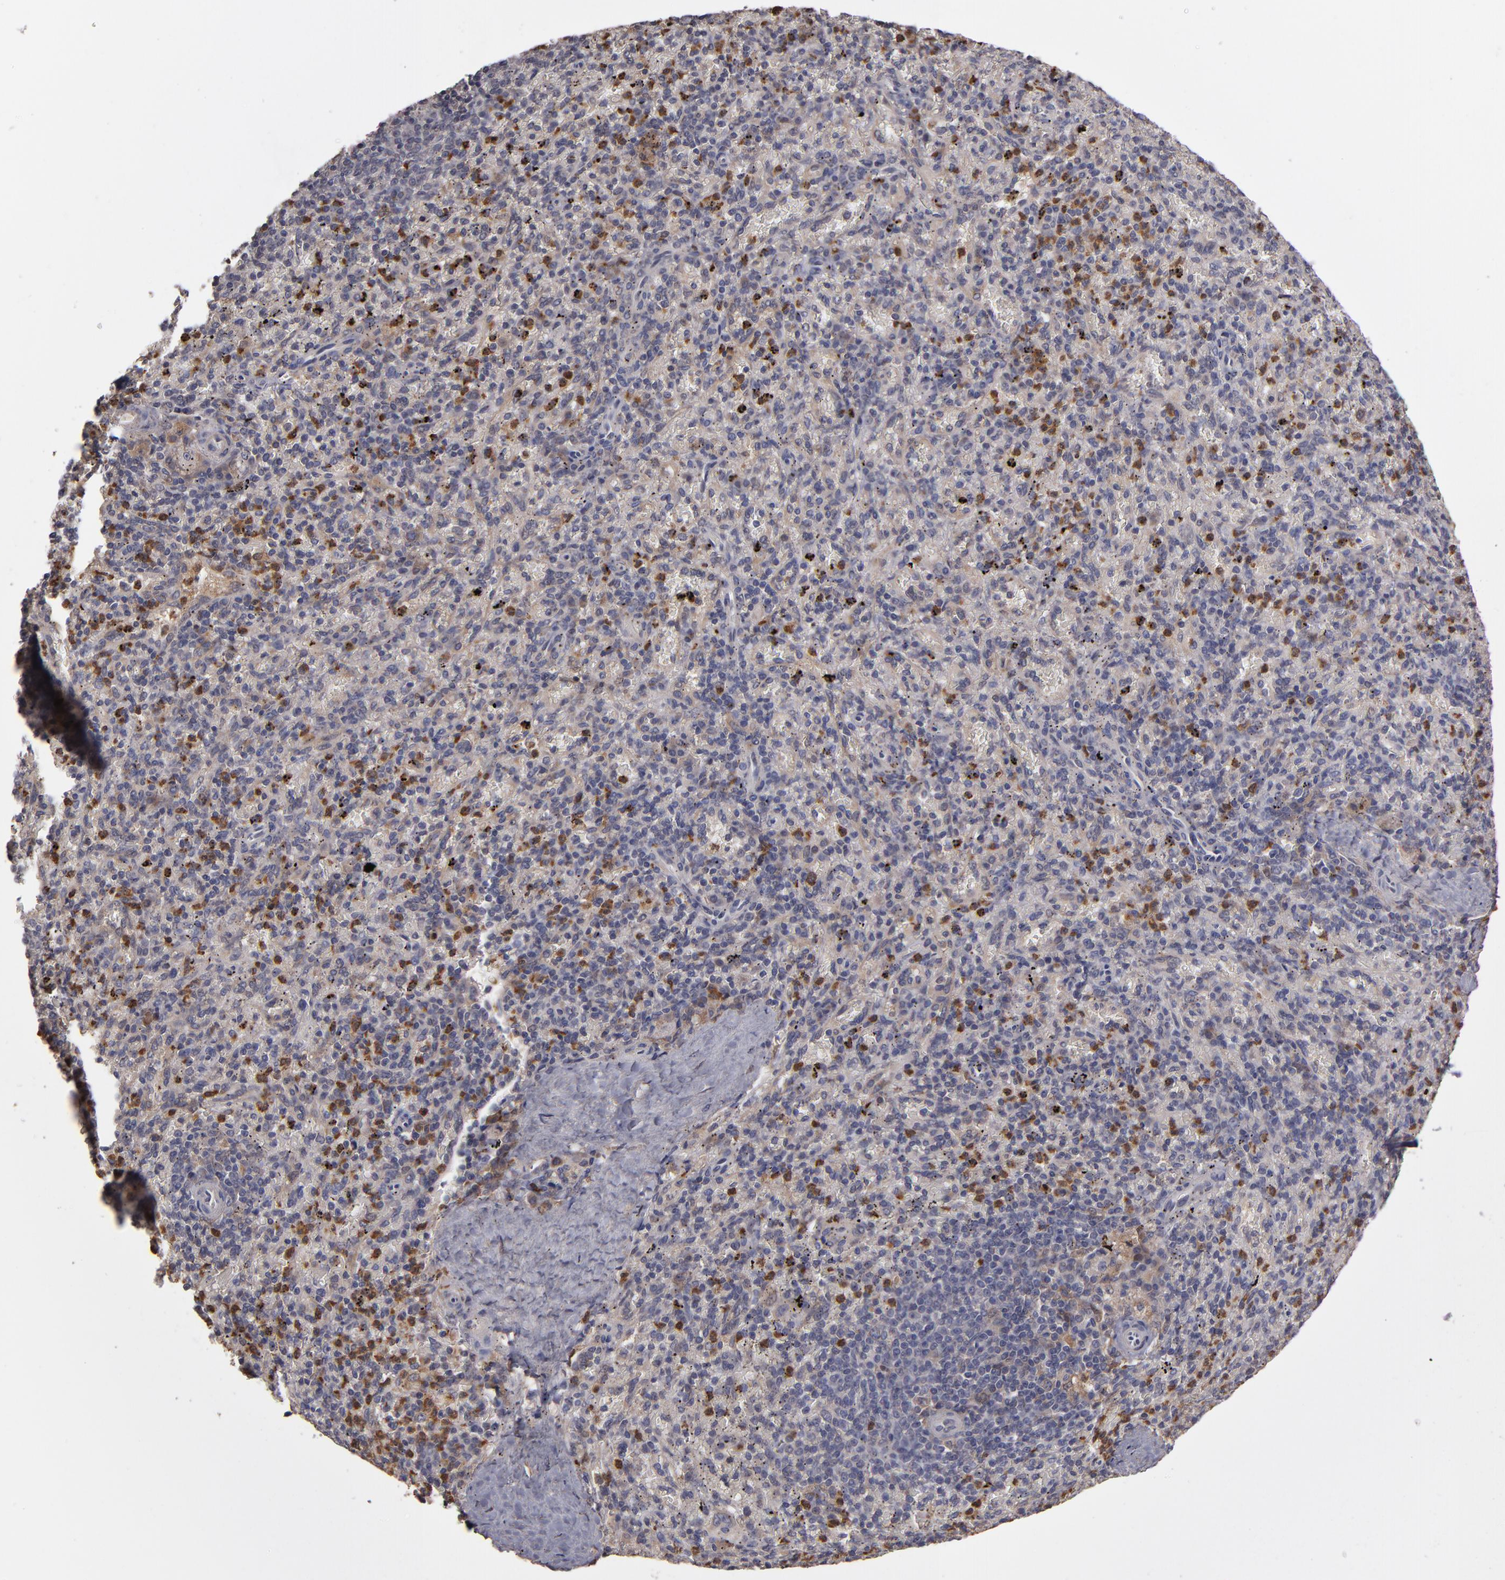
{"staining": {"intensity": "moderate", "quantity": "<25%", "location": "cytoplasmic/membranous"}, "tissue": "spleen", "cell_type": "Cells in red pulp", "image_type": "normal", "snomed": [{"axis": "morphology", "description": "Normal tissue, NOS"}, {"axis": "topography", "description": "Spleen"}], "caption": "Immunohistochemistry (IHC) micrograph of normal human spleen stained for a protein (brown), which reveals low levels of moderate cytoplasmic/membranous staining in about <25% of cells in red pulp.", "gene": "SERPINA7", "patient": {"sex": "female", "age": 43}}